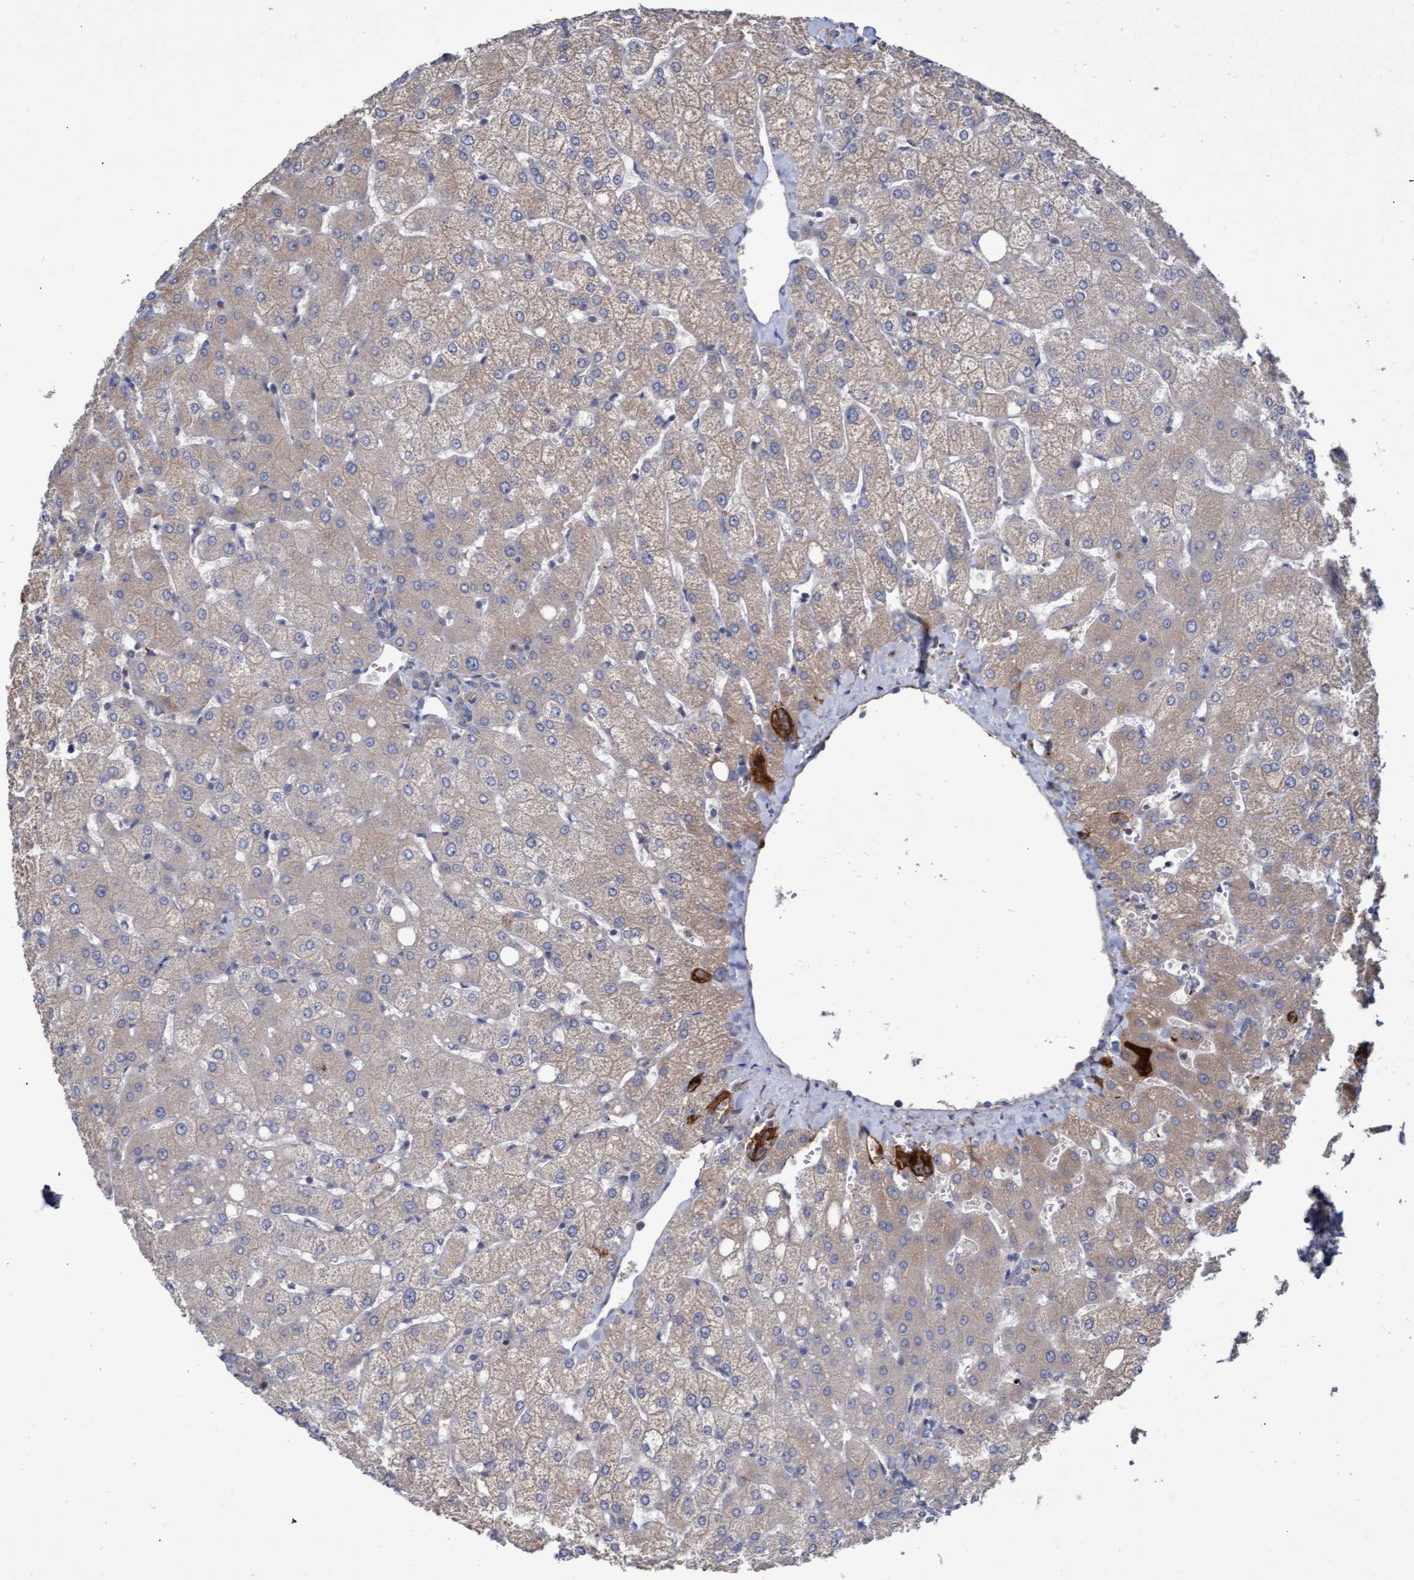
{"staining": {"intensity": "negative", "quantity": "none", "location": "none"}, "tissue": "liver", "cell_type": "Cholangiocytes", "image_type": "normal", "snomed": [{"axis": "morphology", "description": "Normal tissue, NOS"}, {"axis": "topography", "description": "Liver"}], "caption": "This micrograph is of unremarkable liver stained with IHC to label a protein in brown with the nuclei are counter-stained blue. There is no positivity in cholangiocytes. (DAB immunohistochemistry, high magnification).", "gene": "ABCF2", "patient": {"sex": "female", "age": 54}}